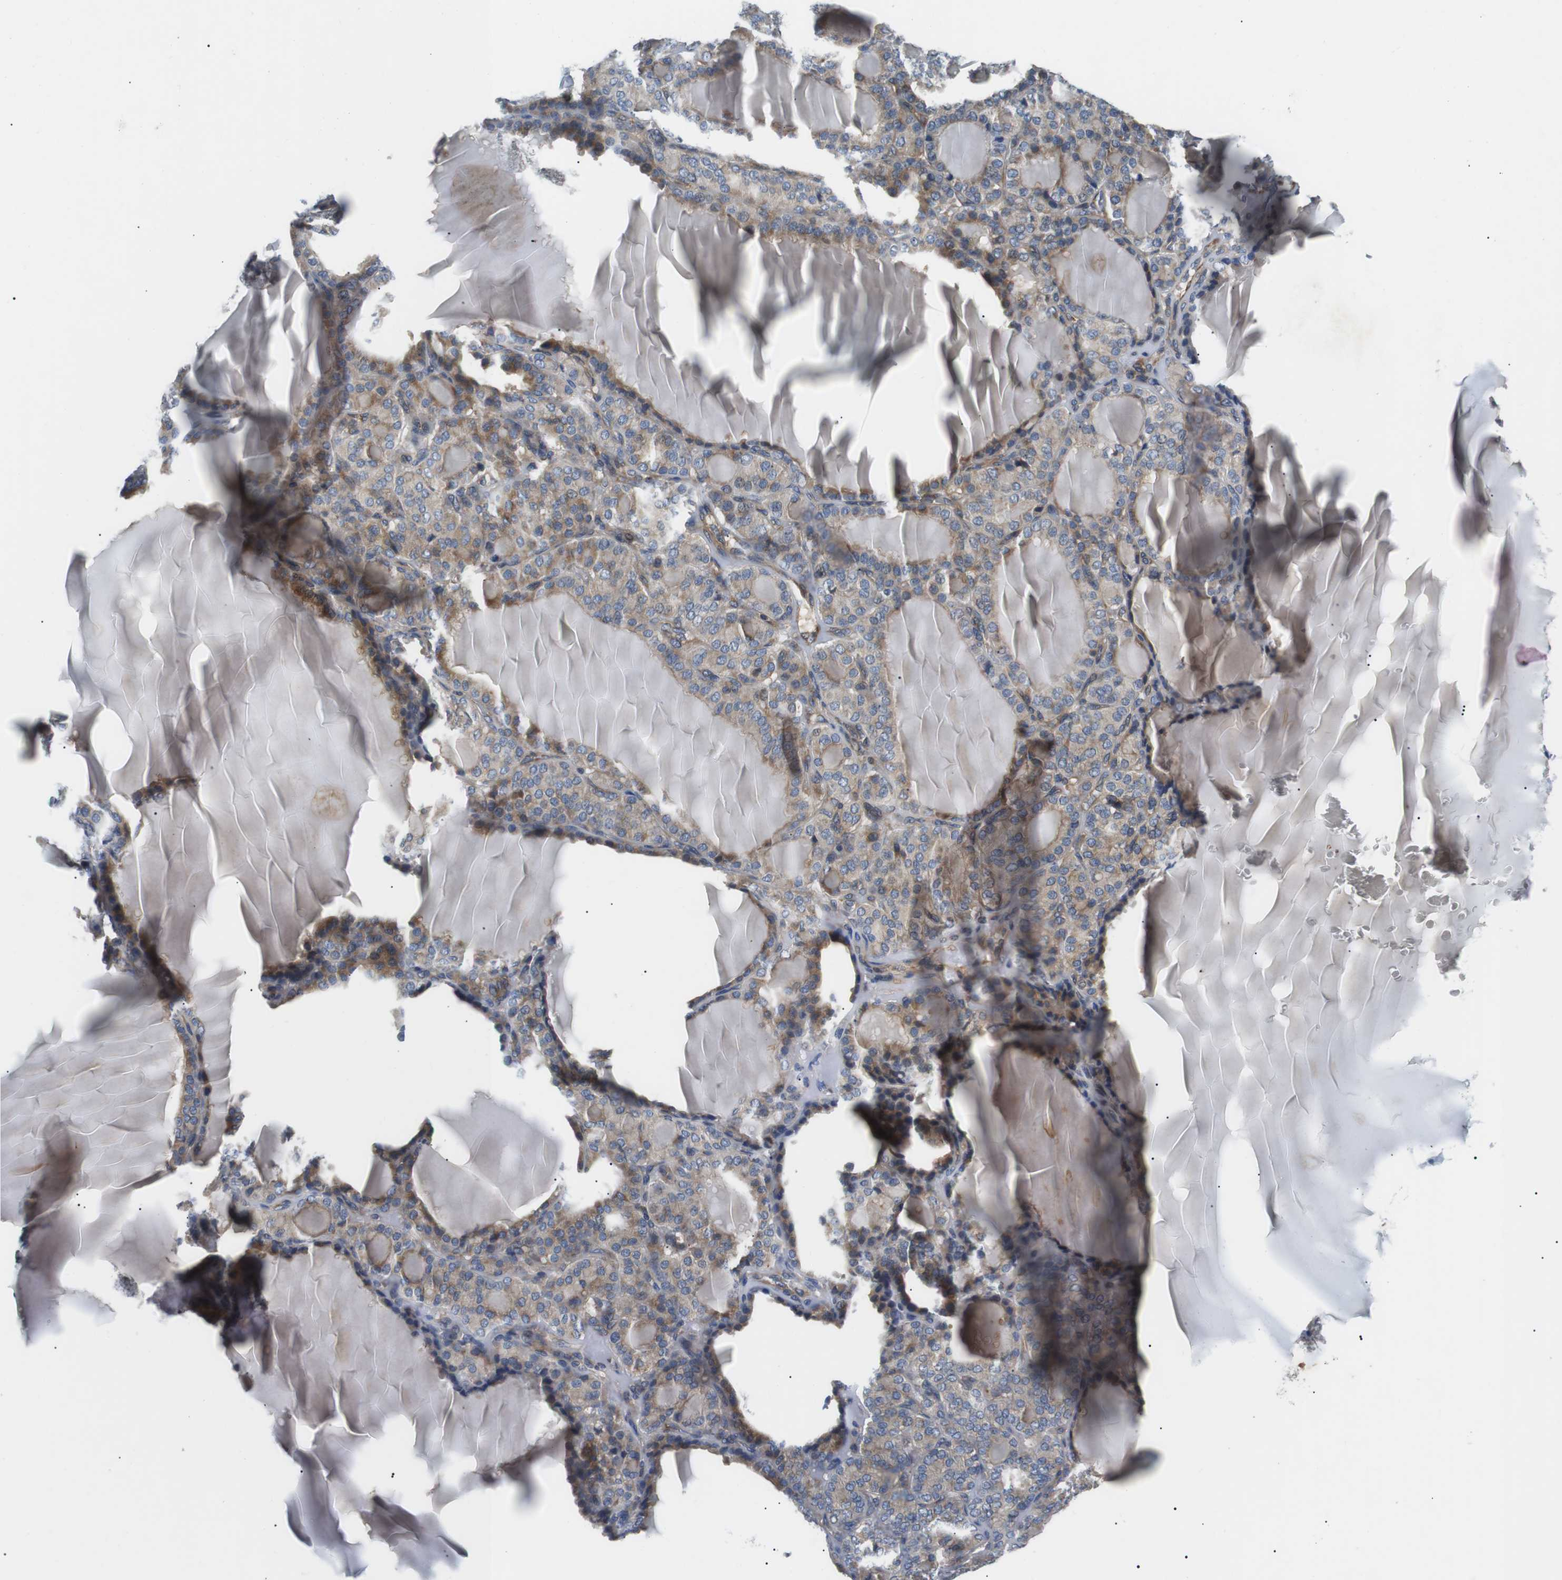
{"staining": {"intensity": "moderate", "quantity": ">75%", "location": "cytoplasmic/membranous"}, "tissue": "thyroid gland", "cell_type": "Glandular cells", "image_type": "normal", "snomed": [{"axis": "morphology", "description": "Normal tissue, NOS"}, {"axis": "topography", "description": "Thyroid gland"}], "caption": "Immunohistochemistry (IHC) histopathology image of unremarkable thyroid gland: human thyroid gland stained using immunohistochemistry reveals medium levels of moderate protein expression localized specifically in the cytoplasmic/membranous of glandular cells, appearing as a cytoplasmic/membranous brown color.", "gene": "DIPK1A", "patient": {"sex": "female", "age": 28}}